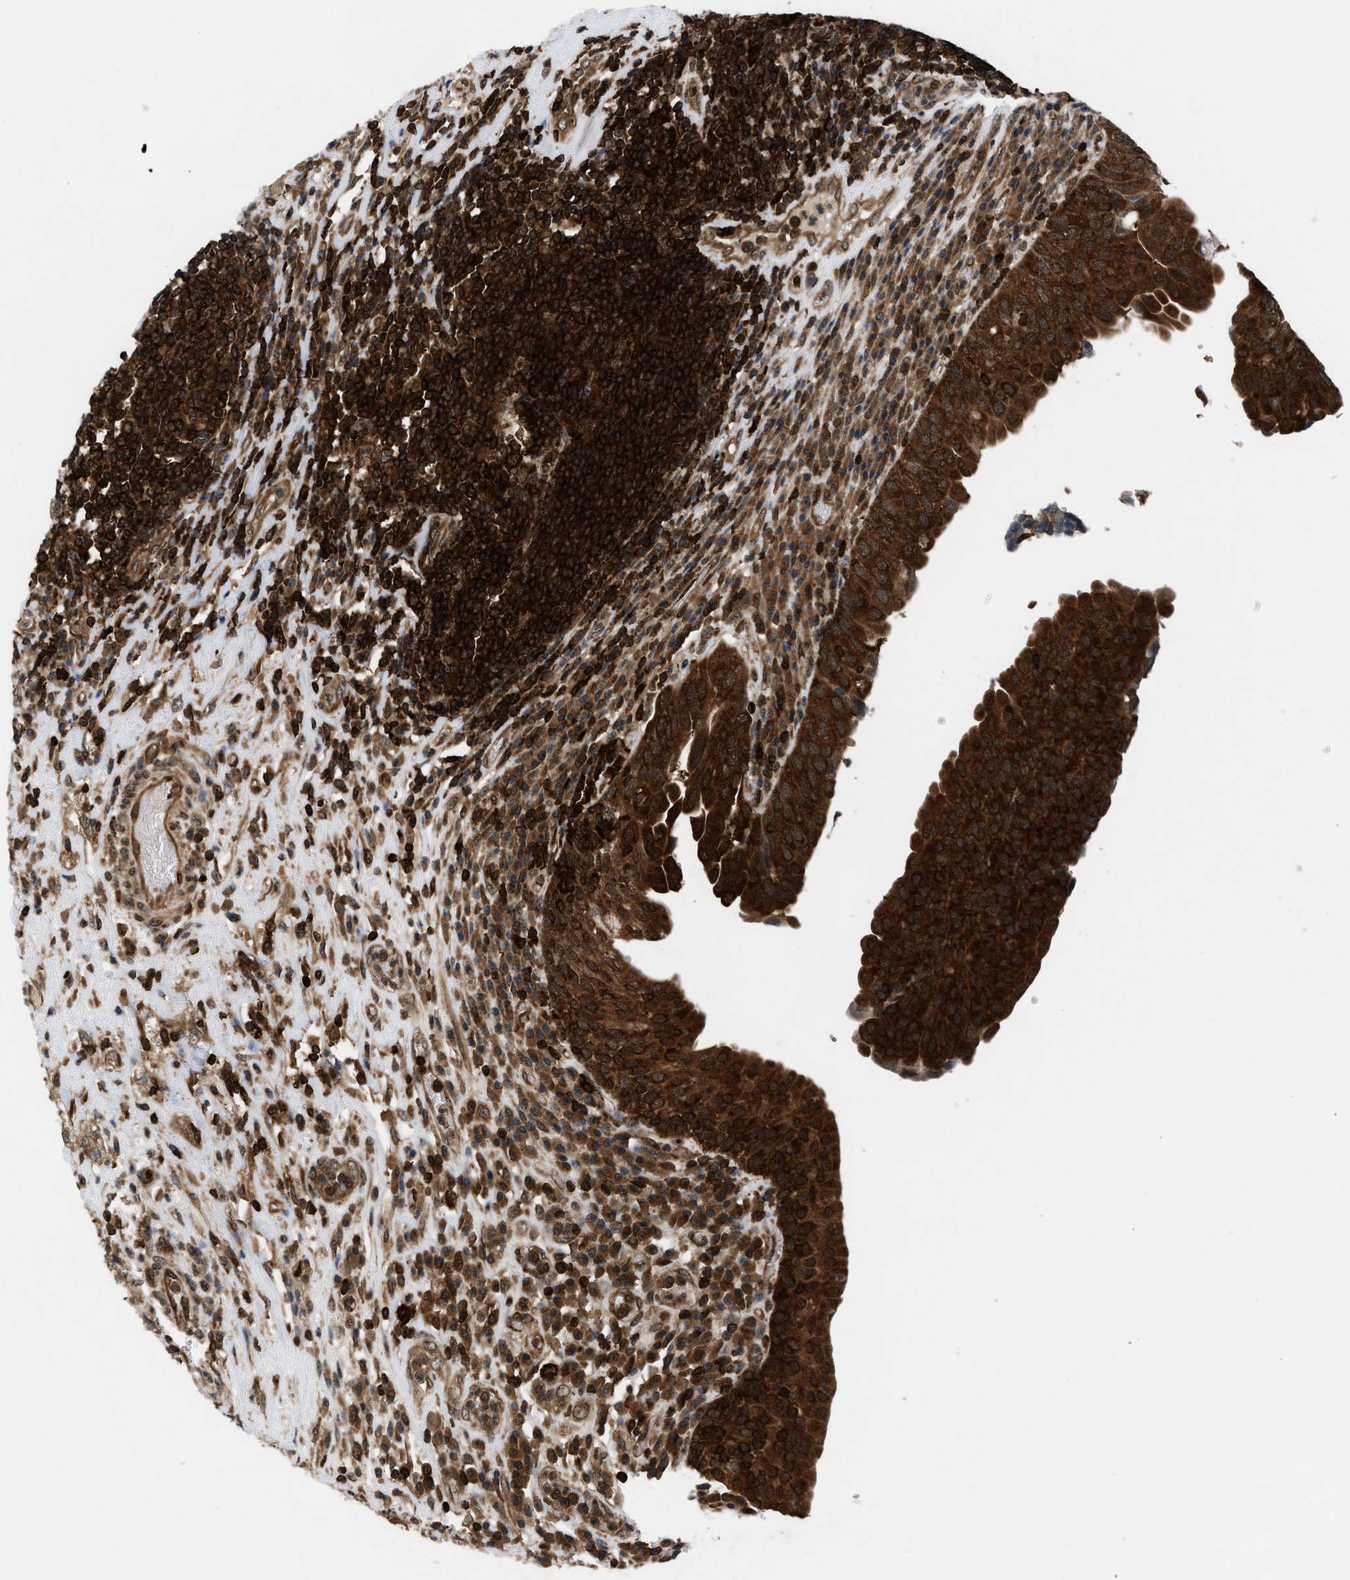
{"staining": {"intensity": "strong", "quantity": ">75%", "location": "cytoplasmic/membranous,nuclear"}, "tissue": "urothelial cancer", "cell_type": "Tumor cells", "image_type": "cancer", "snomed": [{"axis": "morphology", "description": "Urothelial carcinoma, High grade"}, {"axis": "topography", "description": "Urinary bladder"}], "caption": "High-power microscopy captured an immunohistochemistry (IHC) micrograph of high-grade urothelial carcinoma, revealing strong cytoplasmic/membranous and nuclear positivity in approximately >75% of tumor cells.", "gene": "OXSR1", "patient": {"sex": "female", "age": 80}}